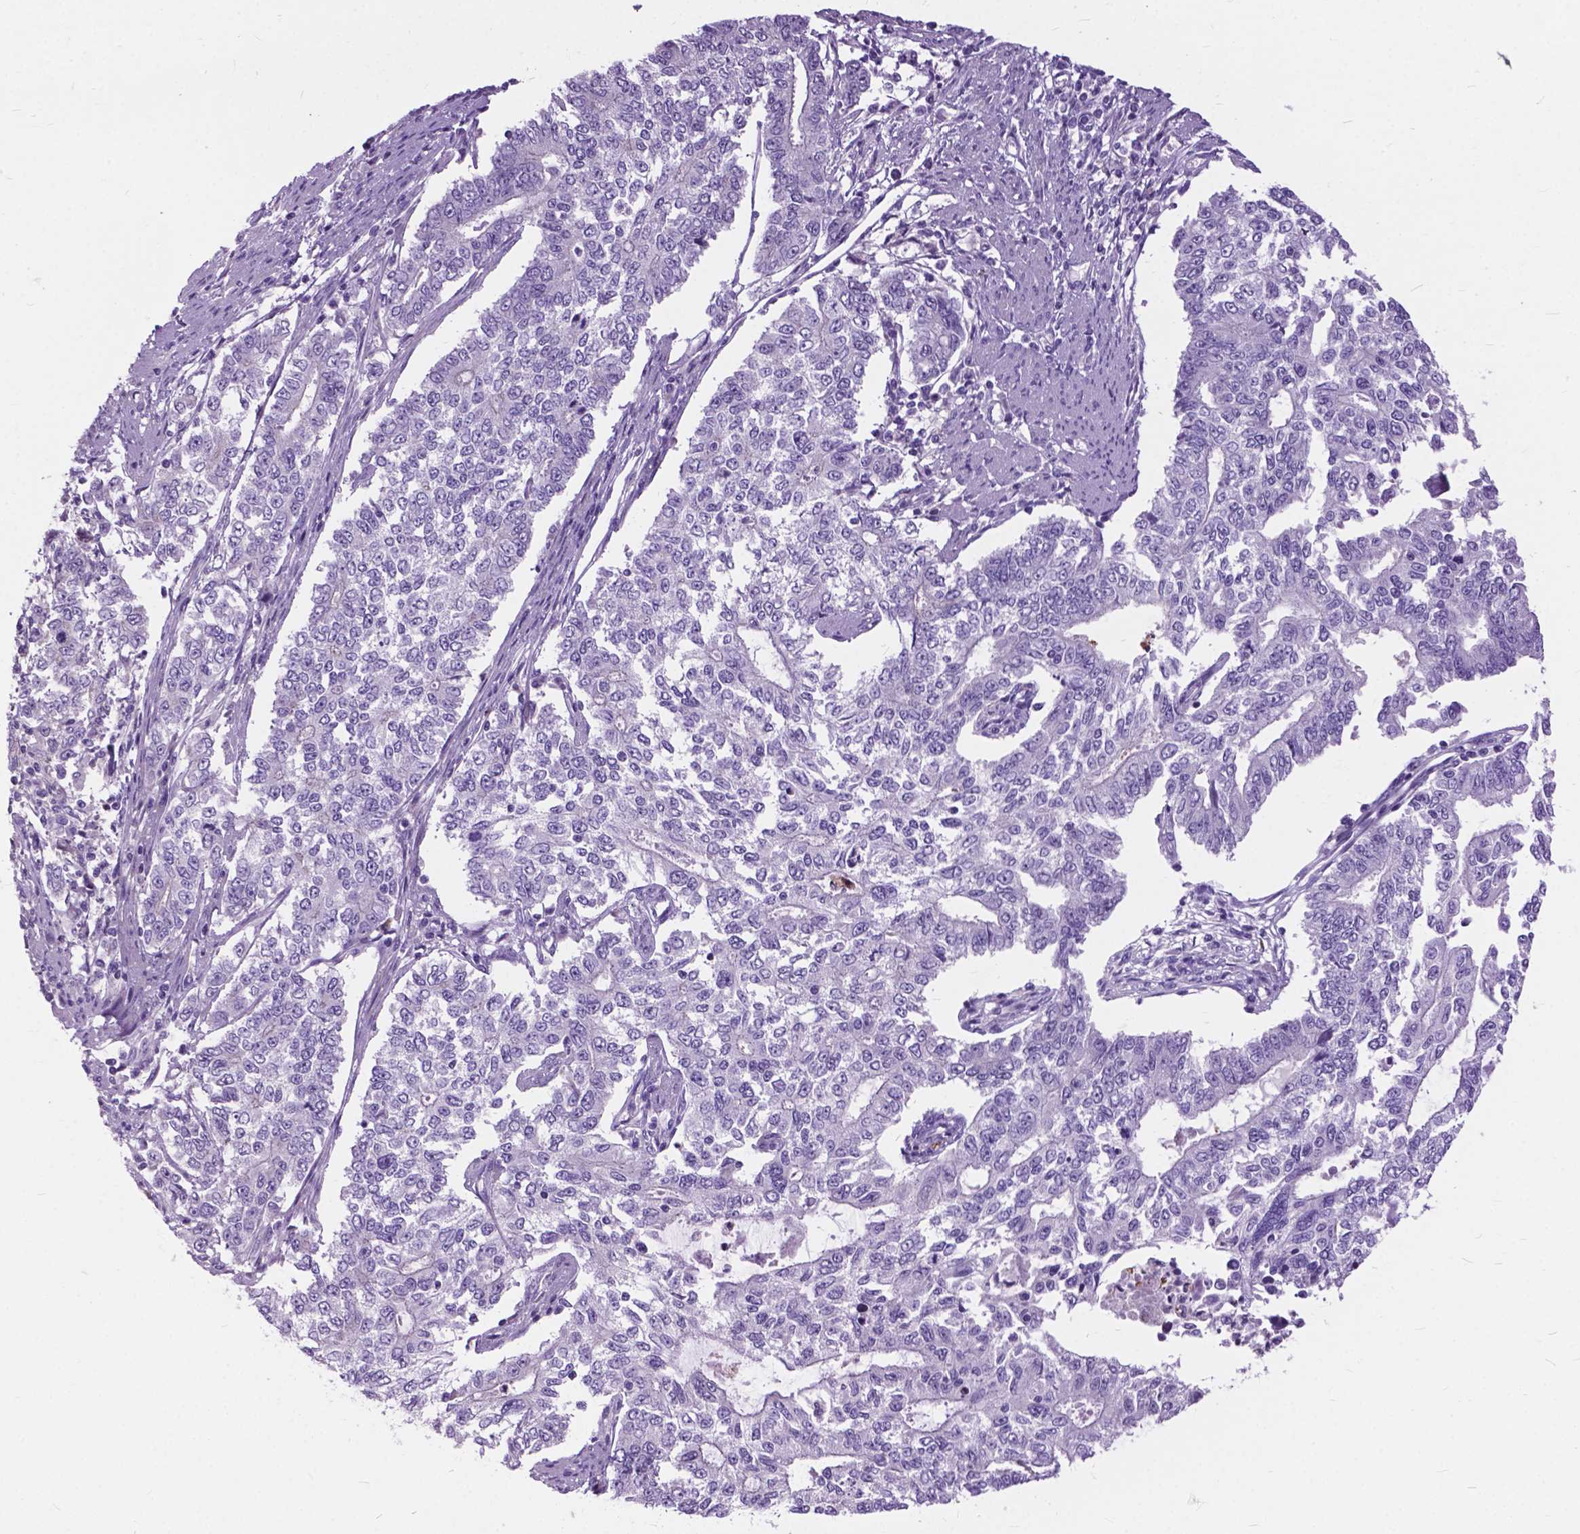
{"staining": {"intensity": "negative", "quantity": "none", "location": "none"}, "tissue": "endometrial cancer", "cell_type": "Tumor cells", "image_type": "cancer", "snomed": [{"axis": "morphology", "description": "Adenocarcinoma, NOS"}, {"axis": "topography", "description": "Uterus"}], "caption": "Photomicrograph shows no significant protein positivity in tumor cells of endometrial adenocarcinoma.", "gene": "PRR35", "patient": {"sex": "female", "age": 59}}